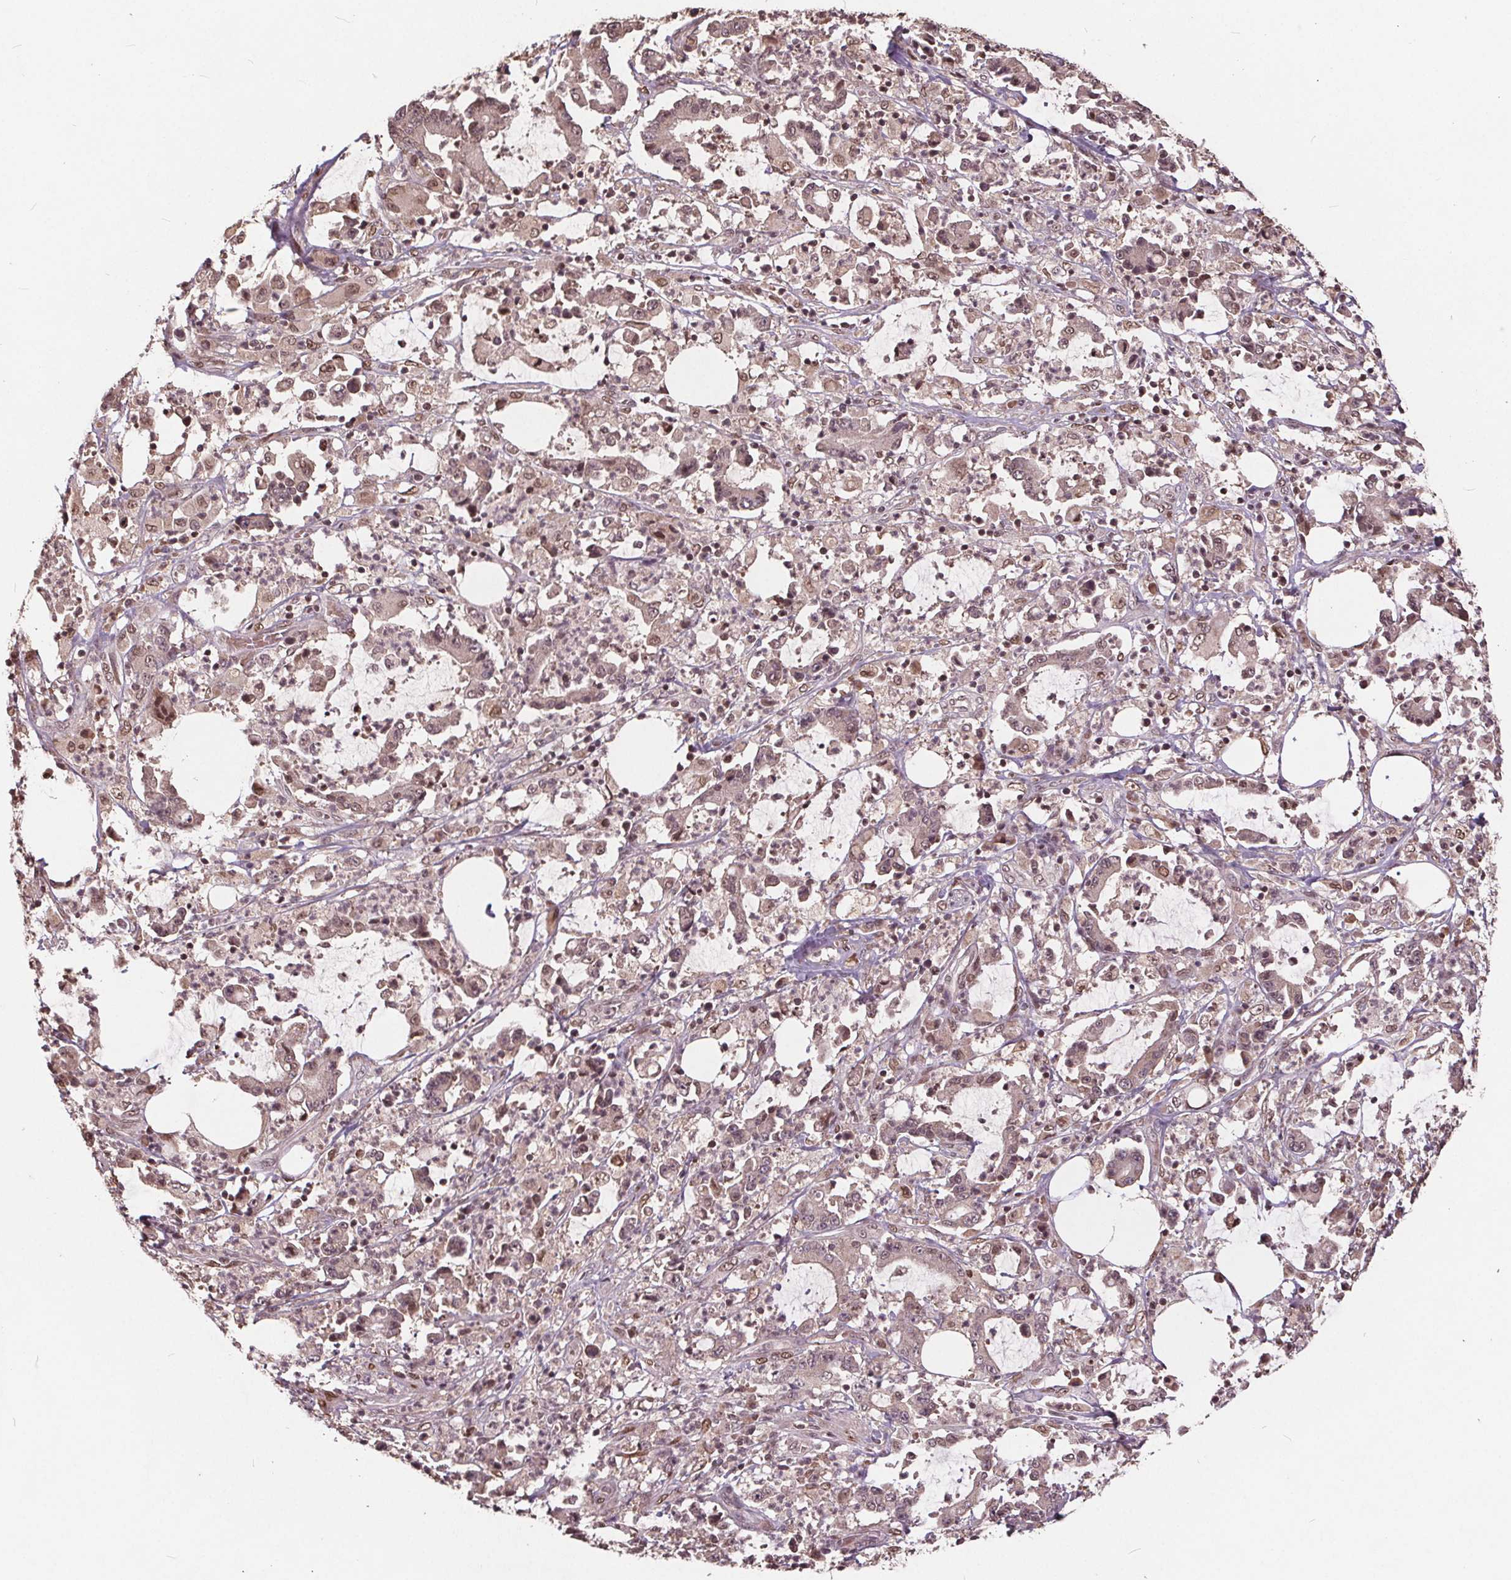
{"staining": {"intensity": "moderate", "quantity": "<25%", "location": "nuclear"}, "tissue": "stomach cancer", "cell_type": "Tumor cells", "image_type": "cancer", "snomed": [{"axis": "morphology", "description": "Adenocarcinoma, NOS"}, {"axis": "topography", "description": "Stomach, upper"}], "caption": "Human stomach cancer stained for a protein (brown) demonstrates moderate nuclear positive staining in about <25% of tumor cells.", "gene": "HIF1AN", "patient": {"sex": "male", "age": 68}}